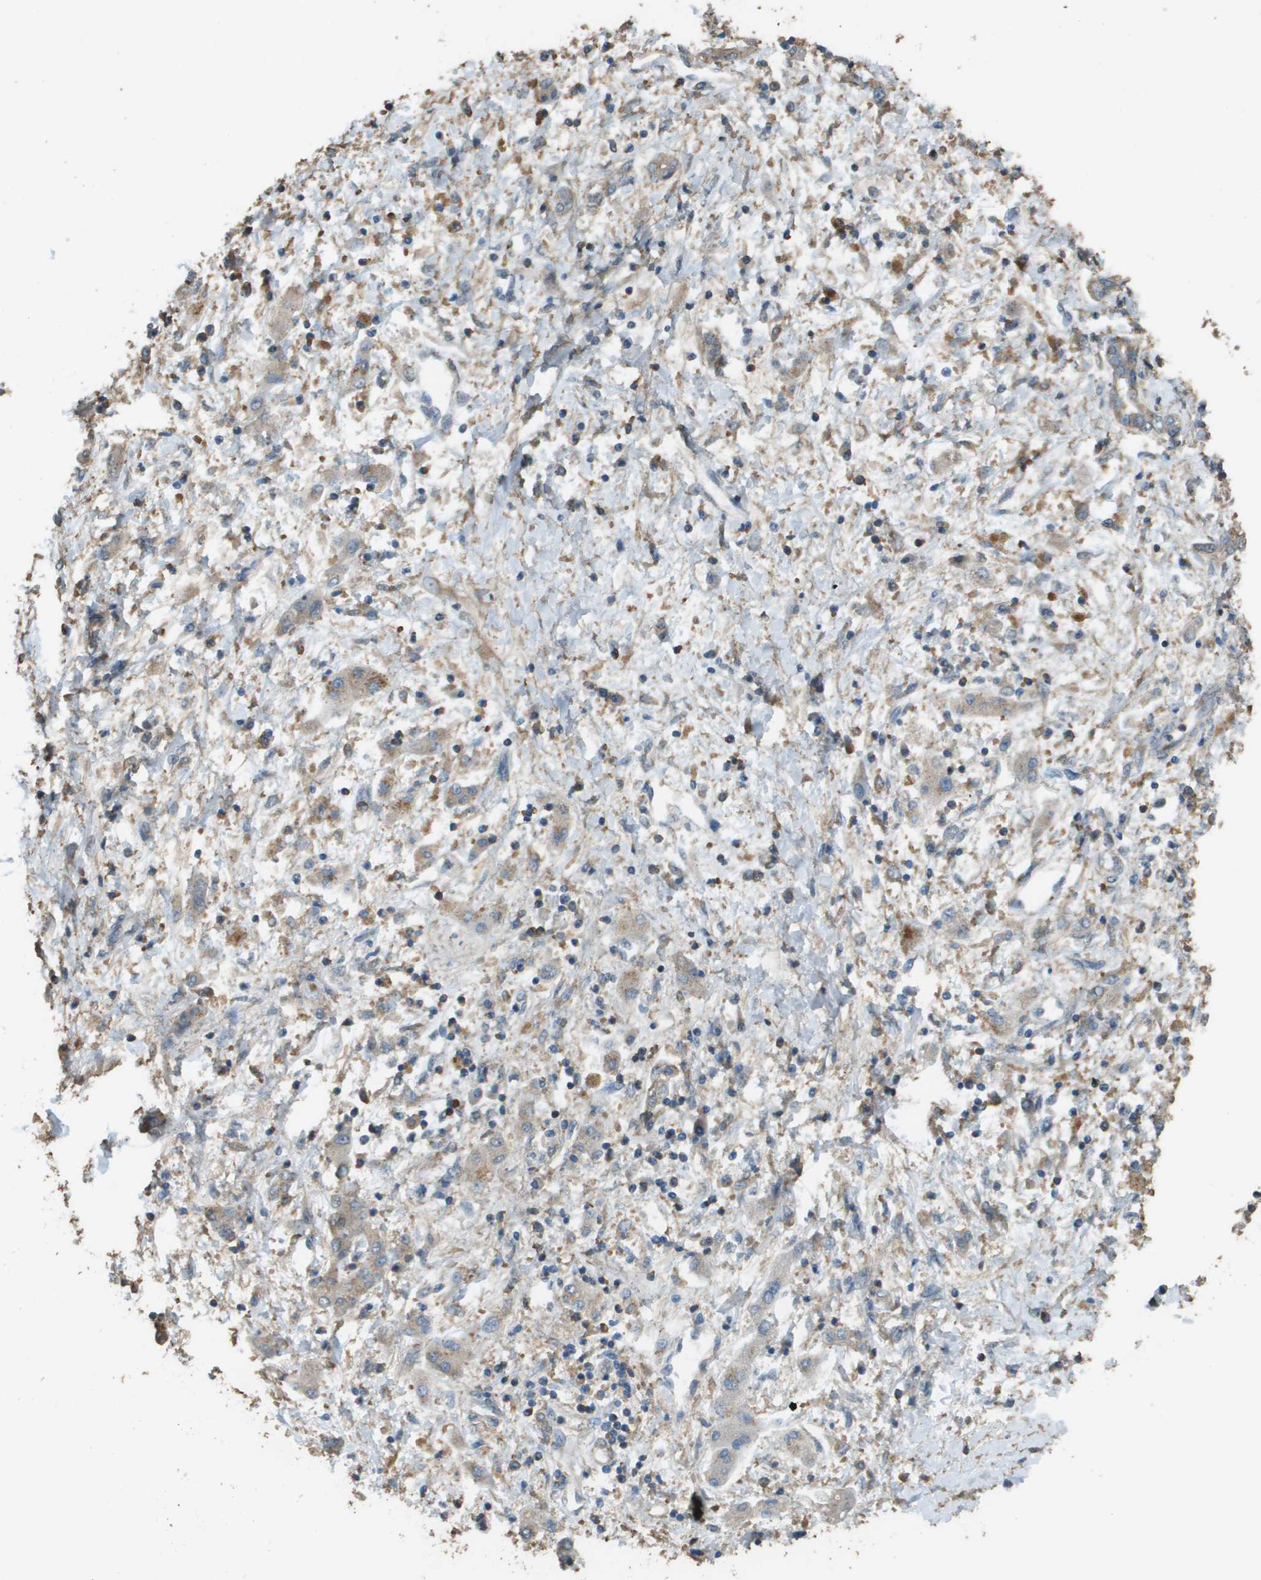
{"staining": {"intensity": "weak", "quantity": "<25%", "location": "cytoplasmic/membranous"}, "tissue": "liver cancer", "cell_type": "Tumor cells", "image_type": "cancer", "snomed": [{"axis": "morphology", "description": "Cholangiocarcinoma"}, {"axis": "topography", "description": "Liver"}], "caption": "The immunohistochemistry micrograph has no significant expression in tumor cells of liver cancer (cholangiocarcinoma) tissue.", "gene": "MS4A7", "patient": {"sex": "male", "age": 50}}